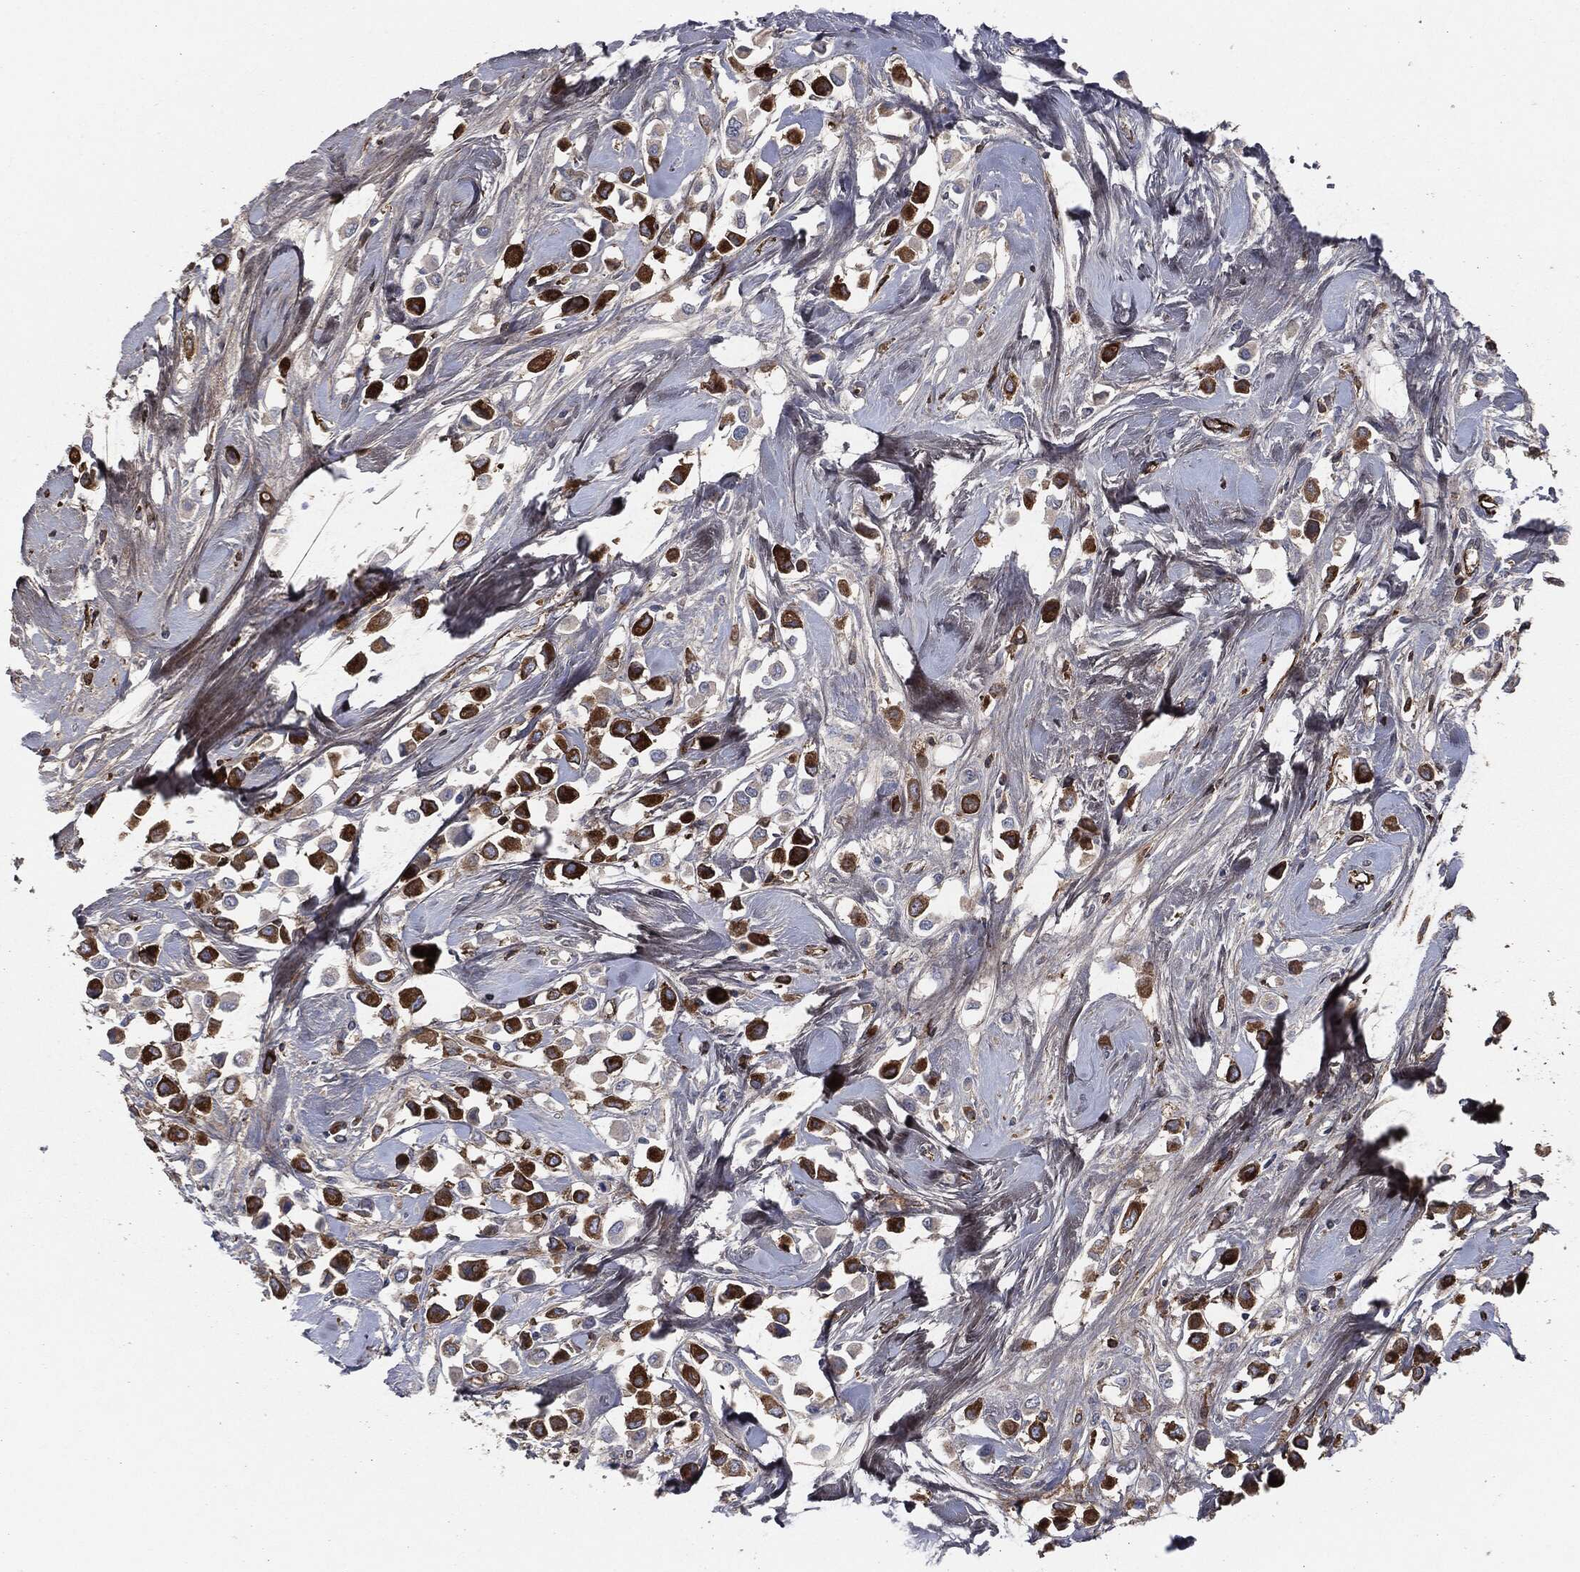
{"staining": {"intensity": "strong", "quantity": ">75%", "location": "cytoplasmic/membranous"}, "tissue": "breast cancer", "cell_type": "Tumor cells", "image_type": "cancer", "snomed": [{"axis": "morphology", "description": "Duct carcinoma"}, {"axis": "topography", "description": "Breast"}], "caption": "Breast cancer tissue shows strong cytoplasmic/membranous positivity in approximately >75% of tumor cells, visualized by immunohistochemistry.", "gene": "APOB", "patient": {"sex": "female", "age": 61}}